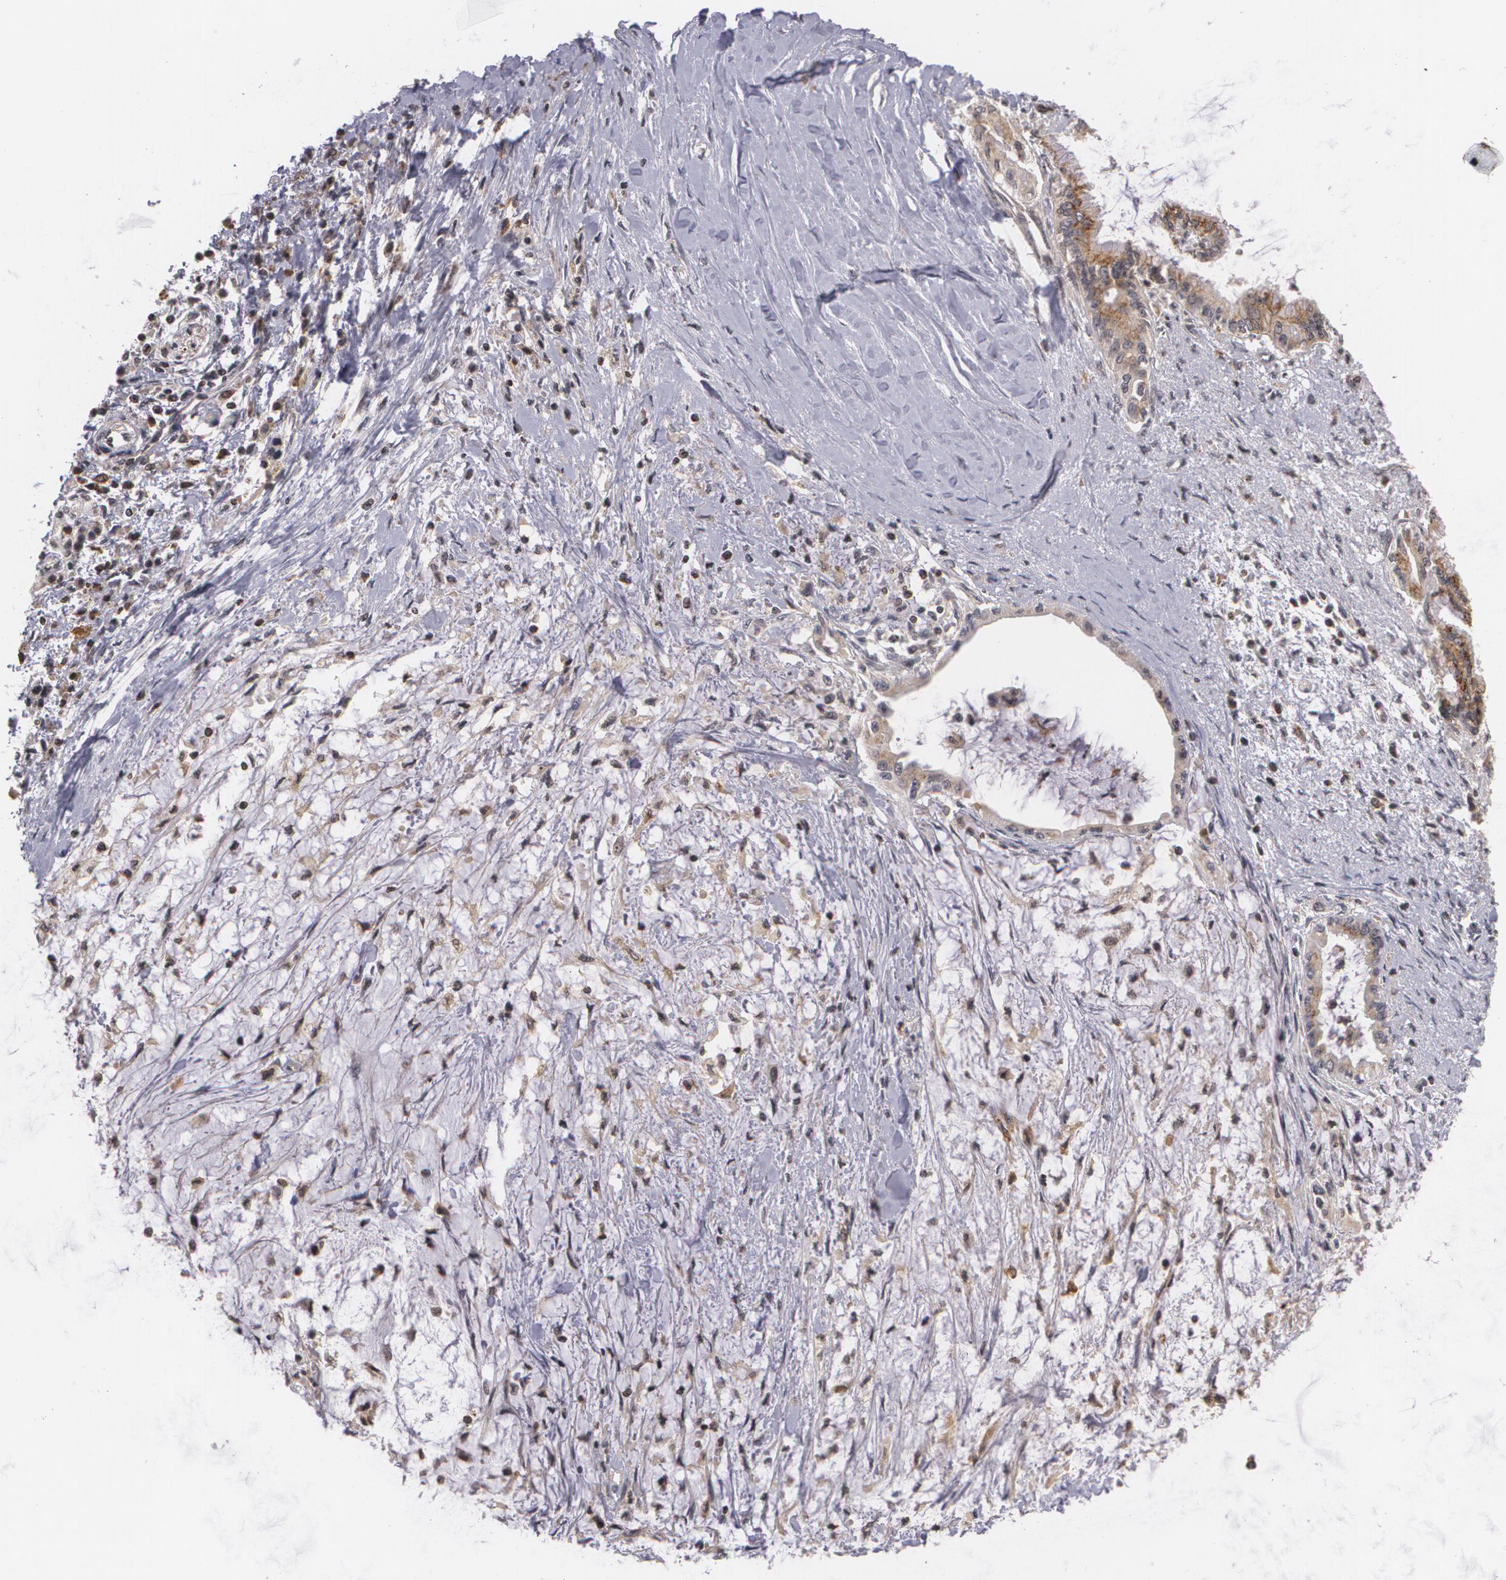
{"staining": {"intensity": "moderate", "quantity": "25%-75%", "location": "cytoplasmic/membranous"}, "tissue": "pancreatic cancer", "cell_type": "Tumor cells", "image_type": "cancer", "snomed": [{"axis": "morphology", "description": "Adenocarcinoma, NOS"}, {"axis": "topography", "description": "Pancreas"}], "caption": "Immunohistochemistry photomicrograph of adenocarcinoma (pancreatic) stained for a protein (brown), which reveals medium levels of moderate cytoplasmic/membranous positivity in approximately 25%-75% of tumor cells.", "gene": "VAV3", "patient": {"sex": "female", "age": 64}}